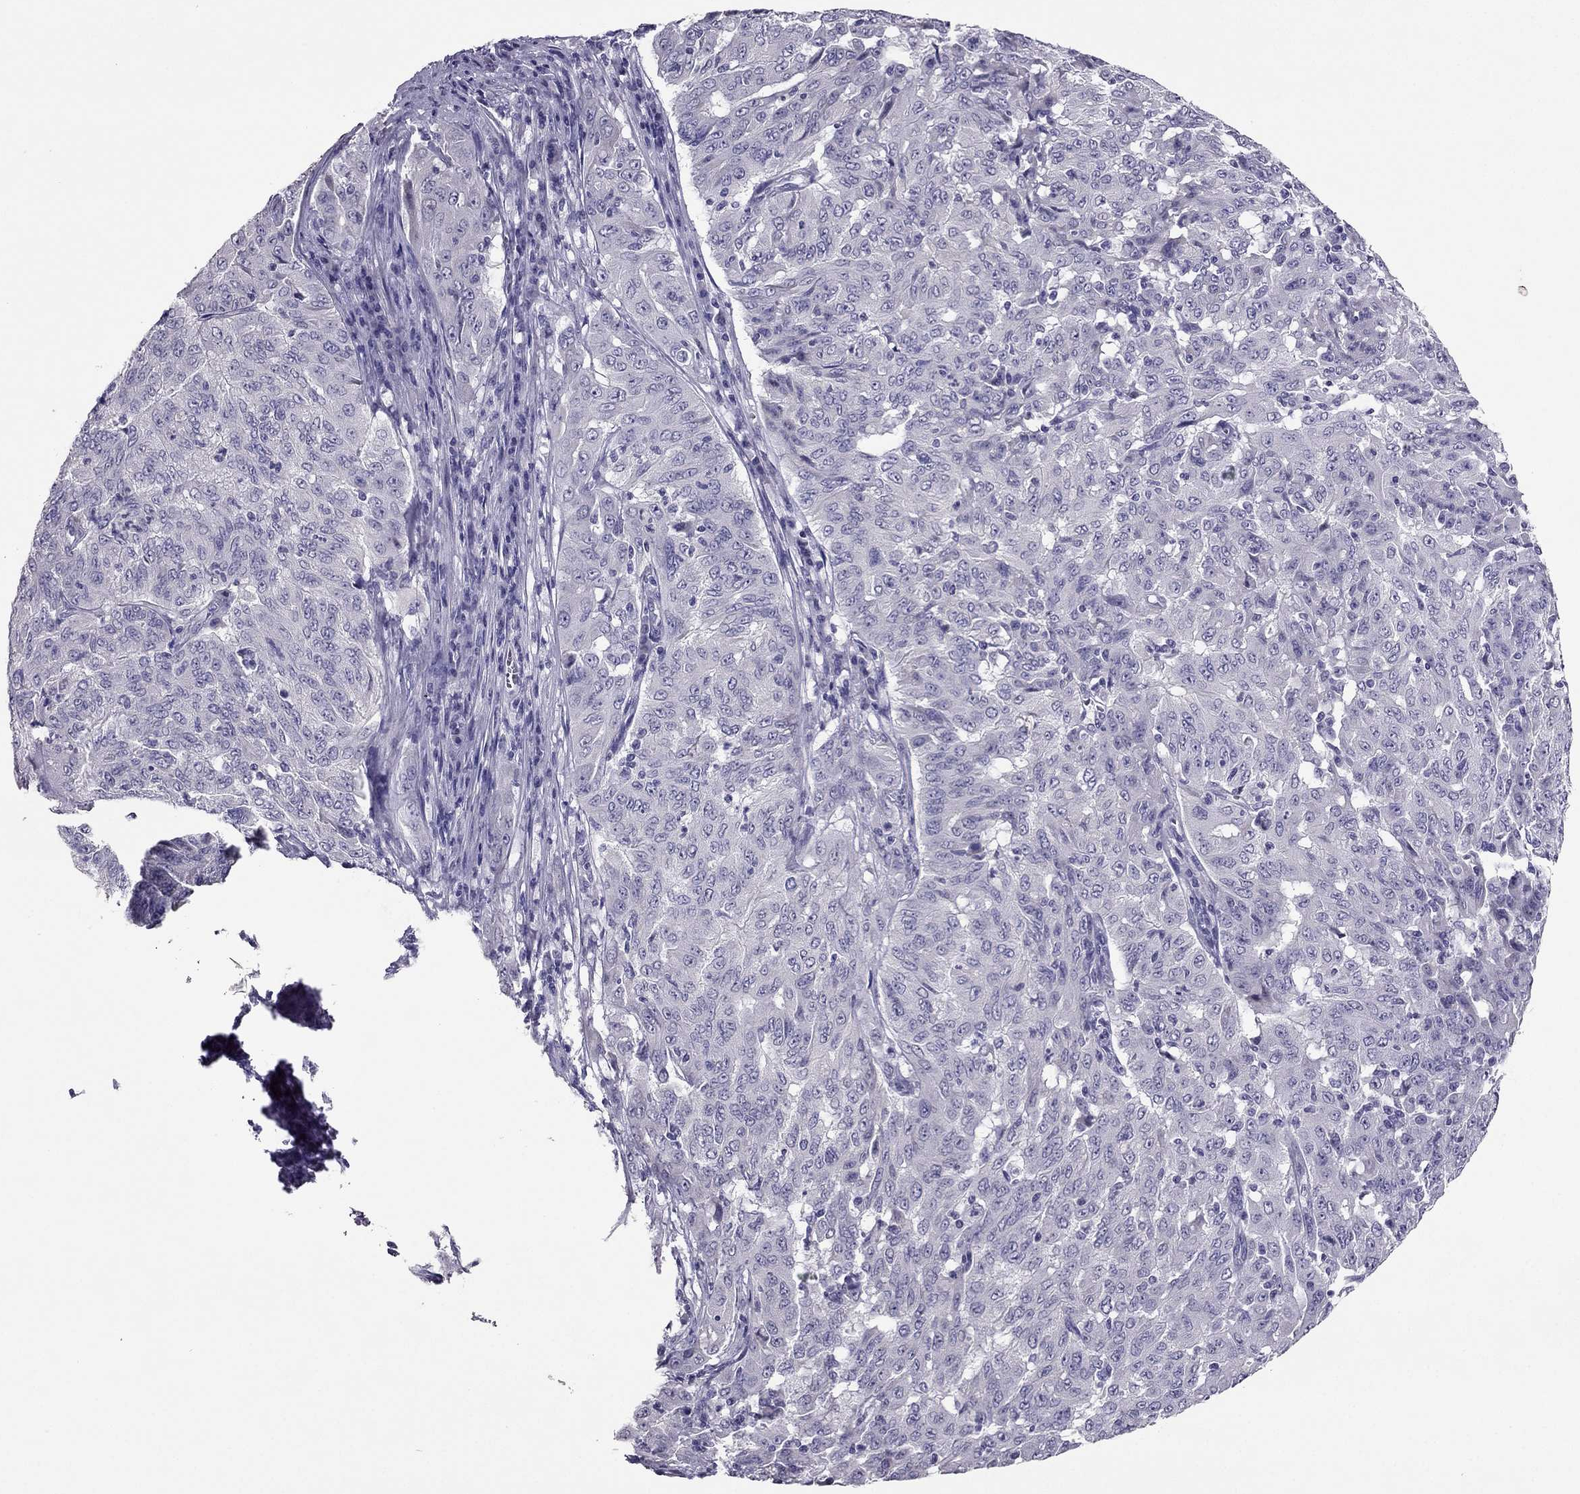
{"staining": {"intensity": "negative", "quantity": "none", "location": "none"}, "tissue": "pancreatic cancer", "cell_type": "Tumor cells", "image_type": "cancer", "snomed": [{"axis": "morphology", "description": "Adenocarcinoma, NOS"}, {"axis": "topography", "description": "Pancreas"}], "caption": "Immunohistochemistry image of human pancreatic cancer (adenocarcinoma) stained for a protein (brown), which shows no staining in tumor cells.", "gene": "RHO", "patient": {"sex": "male", "age": 63}}